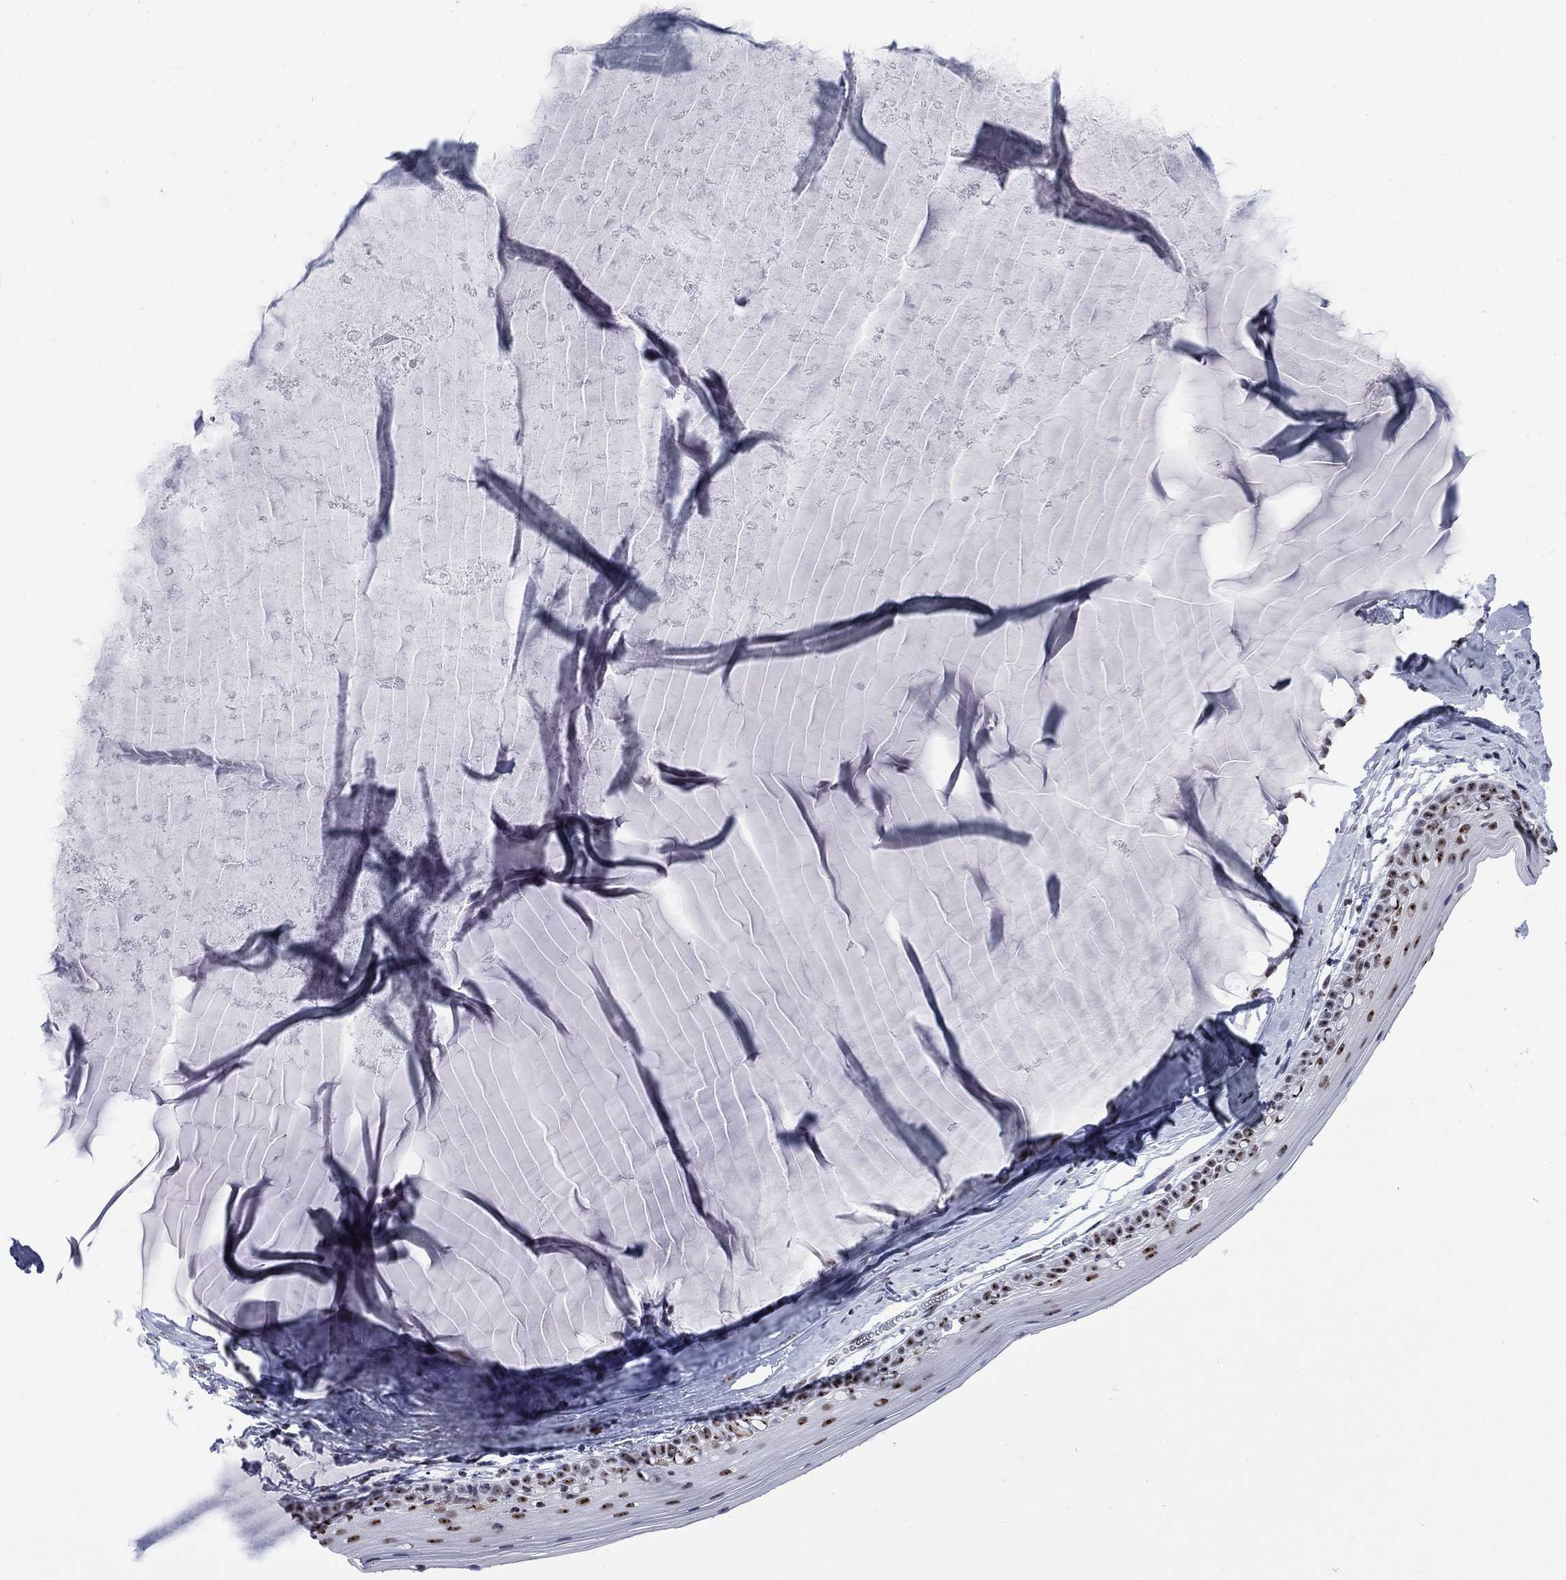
{"staining": {"intensity": "negative", "quantity": "none", "location": "none"}, "tissue": "cervix", "cell_type": "Glandular cells", "image_type": "normal", "snomed": [{"axis": "morphology", "description": "Normal tissue, NOS"}, {"axis": "topography", "description": "Cervix"}], "caption": "Cervix stained for a protein using IHC exhibits no expression glandular cells.", "gene": "CSRNP3", "patient": {"sex": "female", "age": 40}}